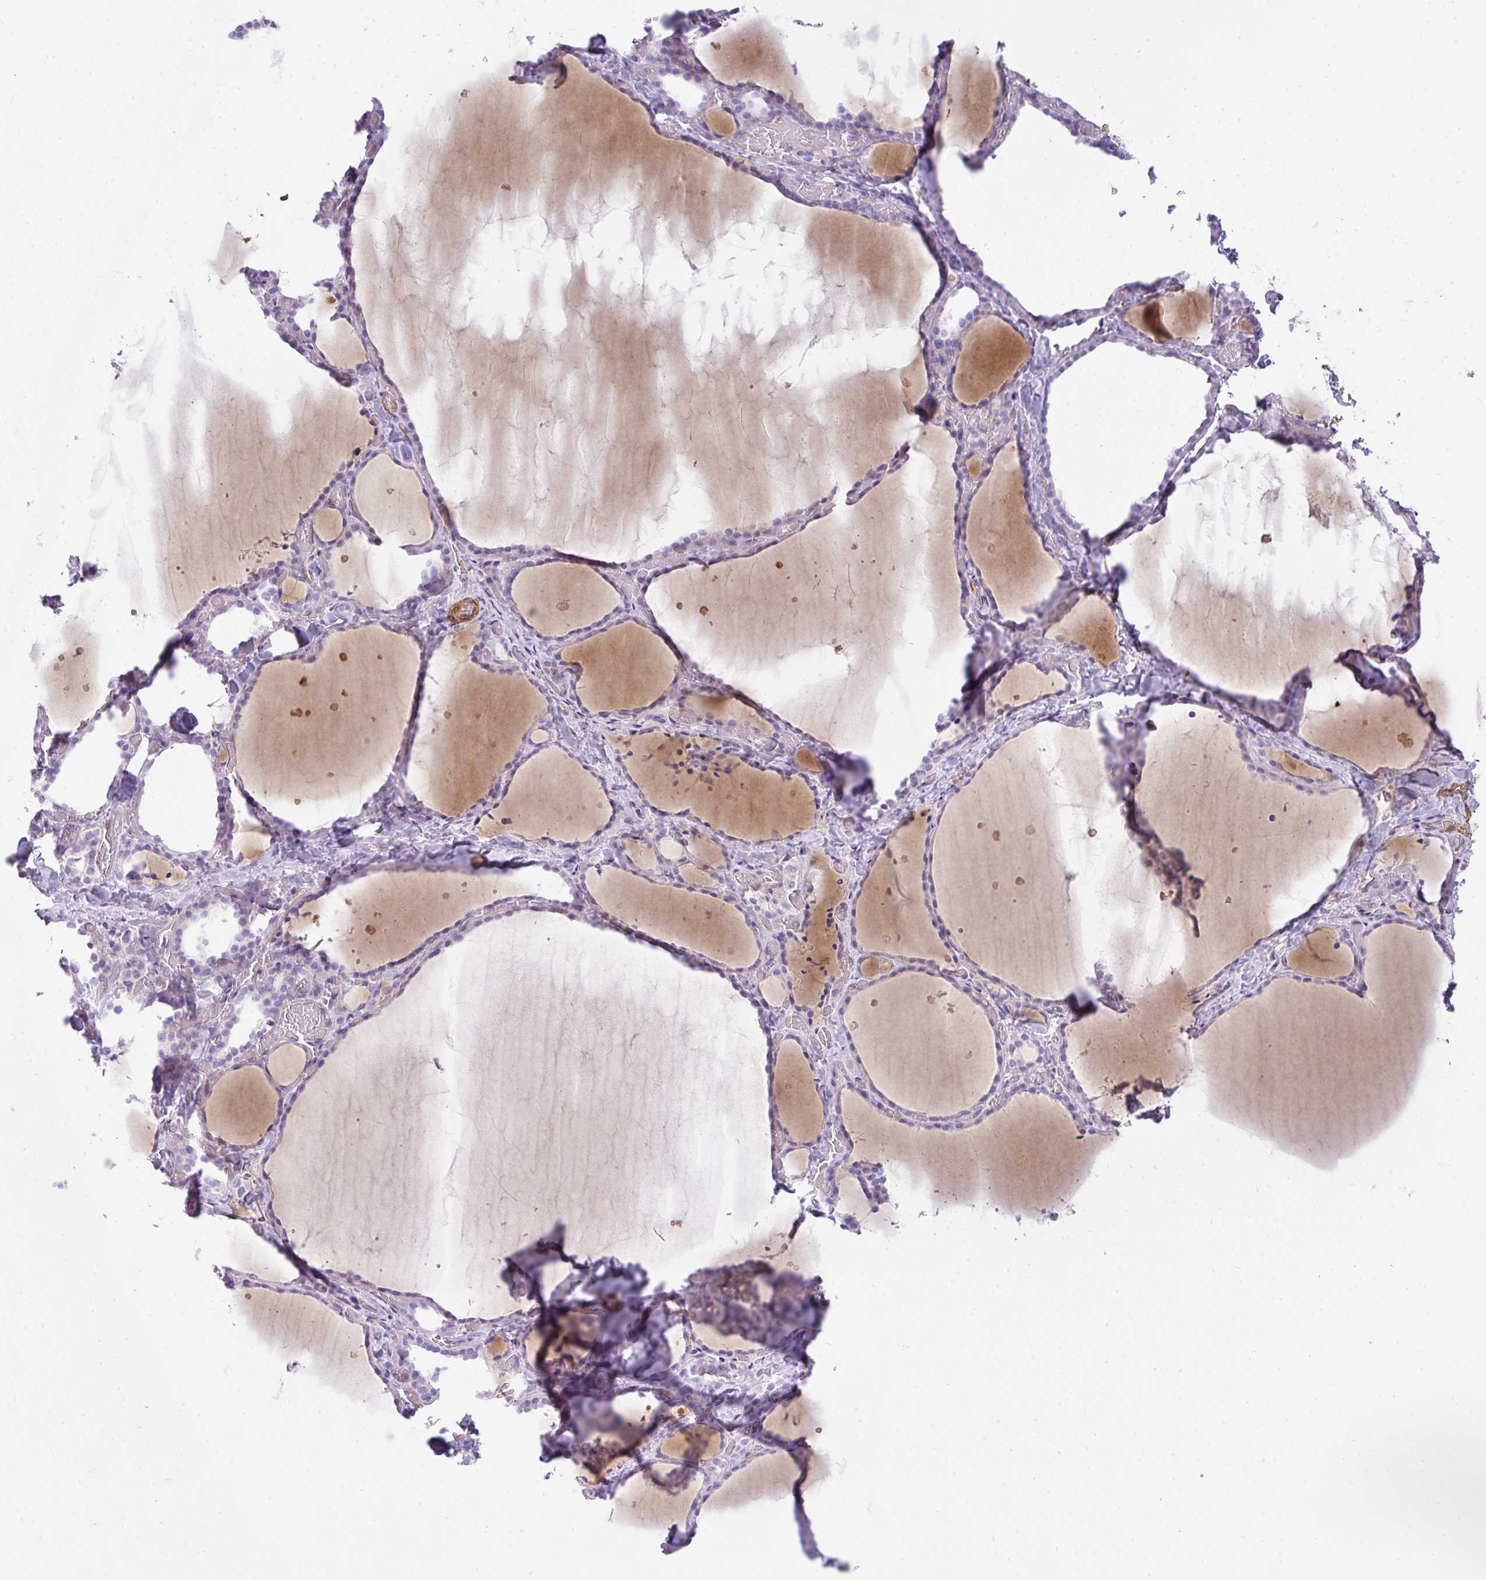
{"staining": {"intensity": "negative", "quantity": "none", "location": "none"}, "tissue": "thyroid gland", "cell_type": "Glandular cells", "image_type": "normal", "snomed": [{"axis": "morphology", "description": "Normal tissue, NOS"}, {"axis": "topography", "description": "Thyroid gland"}], "caption": "A high-resolution micrograph shows immunohistochemistry staining of benign thyroid gland, which displays no significant expression in glandular cells.", "gene": "CDRT15", "patient": {"sex": "female", "age": 36}}